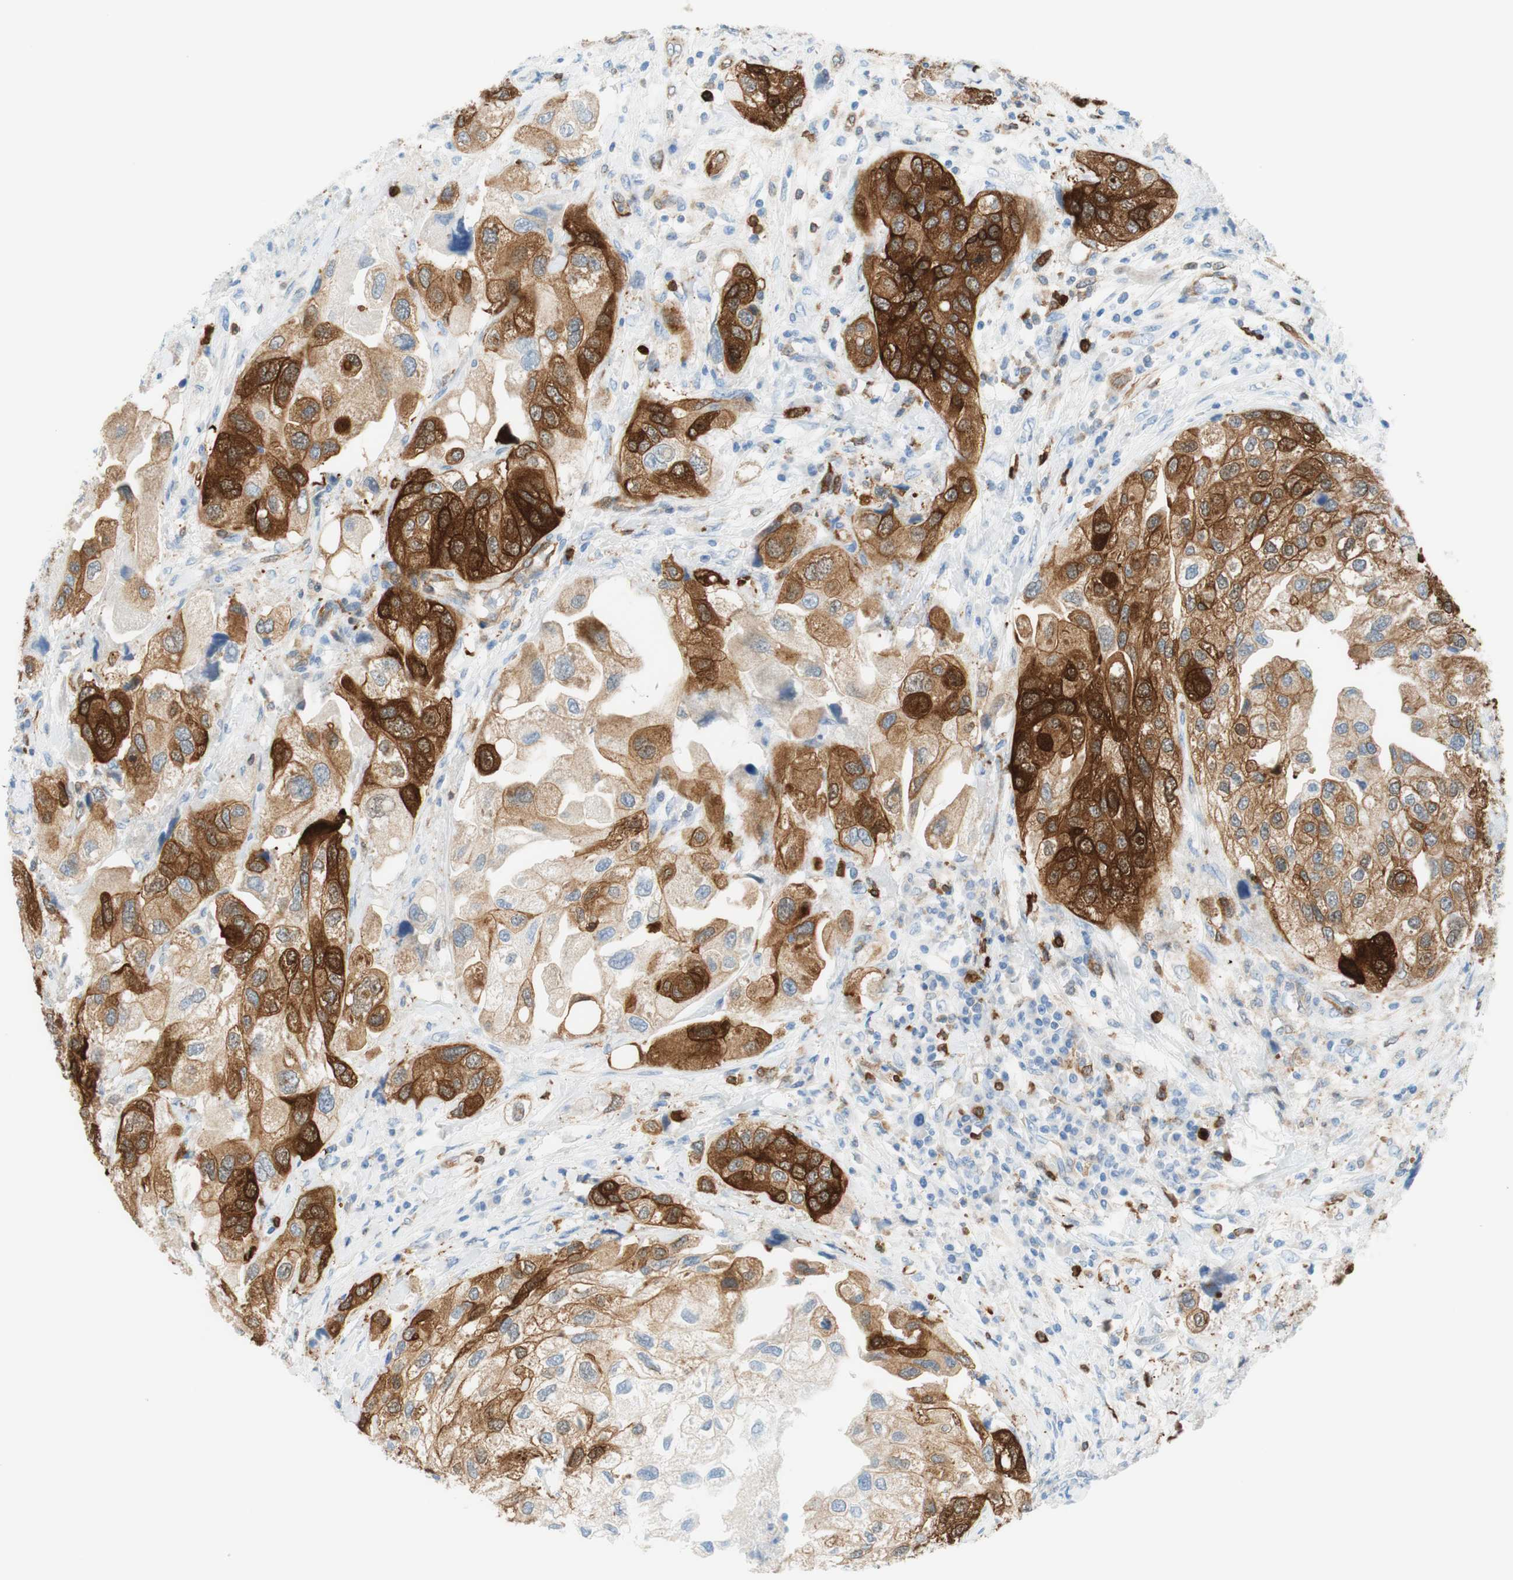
{"staining": {"intensity": "strong", "quantity": "<25%", "location": "cytoplasmic/membranous"}, "tissue": "urothelial cancer", "cell_type": "Tumor cells", "image_type": "cancer", "snomed": [{"axis": "morphology", "description": "Urothelial carcinoma, High grade"}, {"axis": "topography", "description": "Urinary bladder"}], "caption": "Protein expression analysis of urothelial cancer displays strong cytoplasmic/membranous expression in approximately <25% of tumor cells. The protein of interest is shown in brown color, while the nuclei are stained blue.", "gene": "STMN1", "patient": {"sex": "female", "age": 64}}